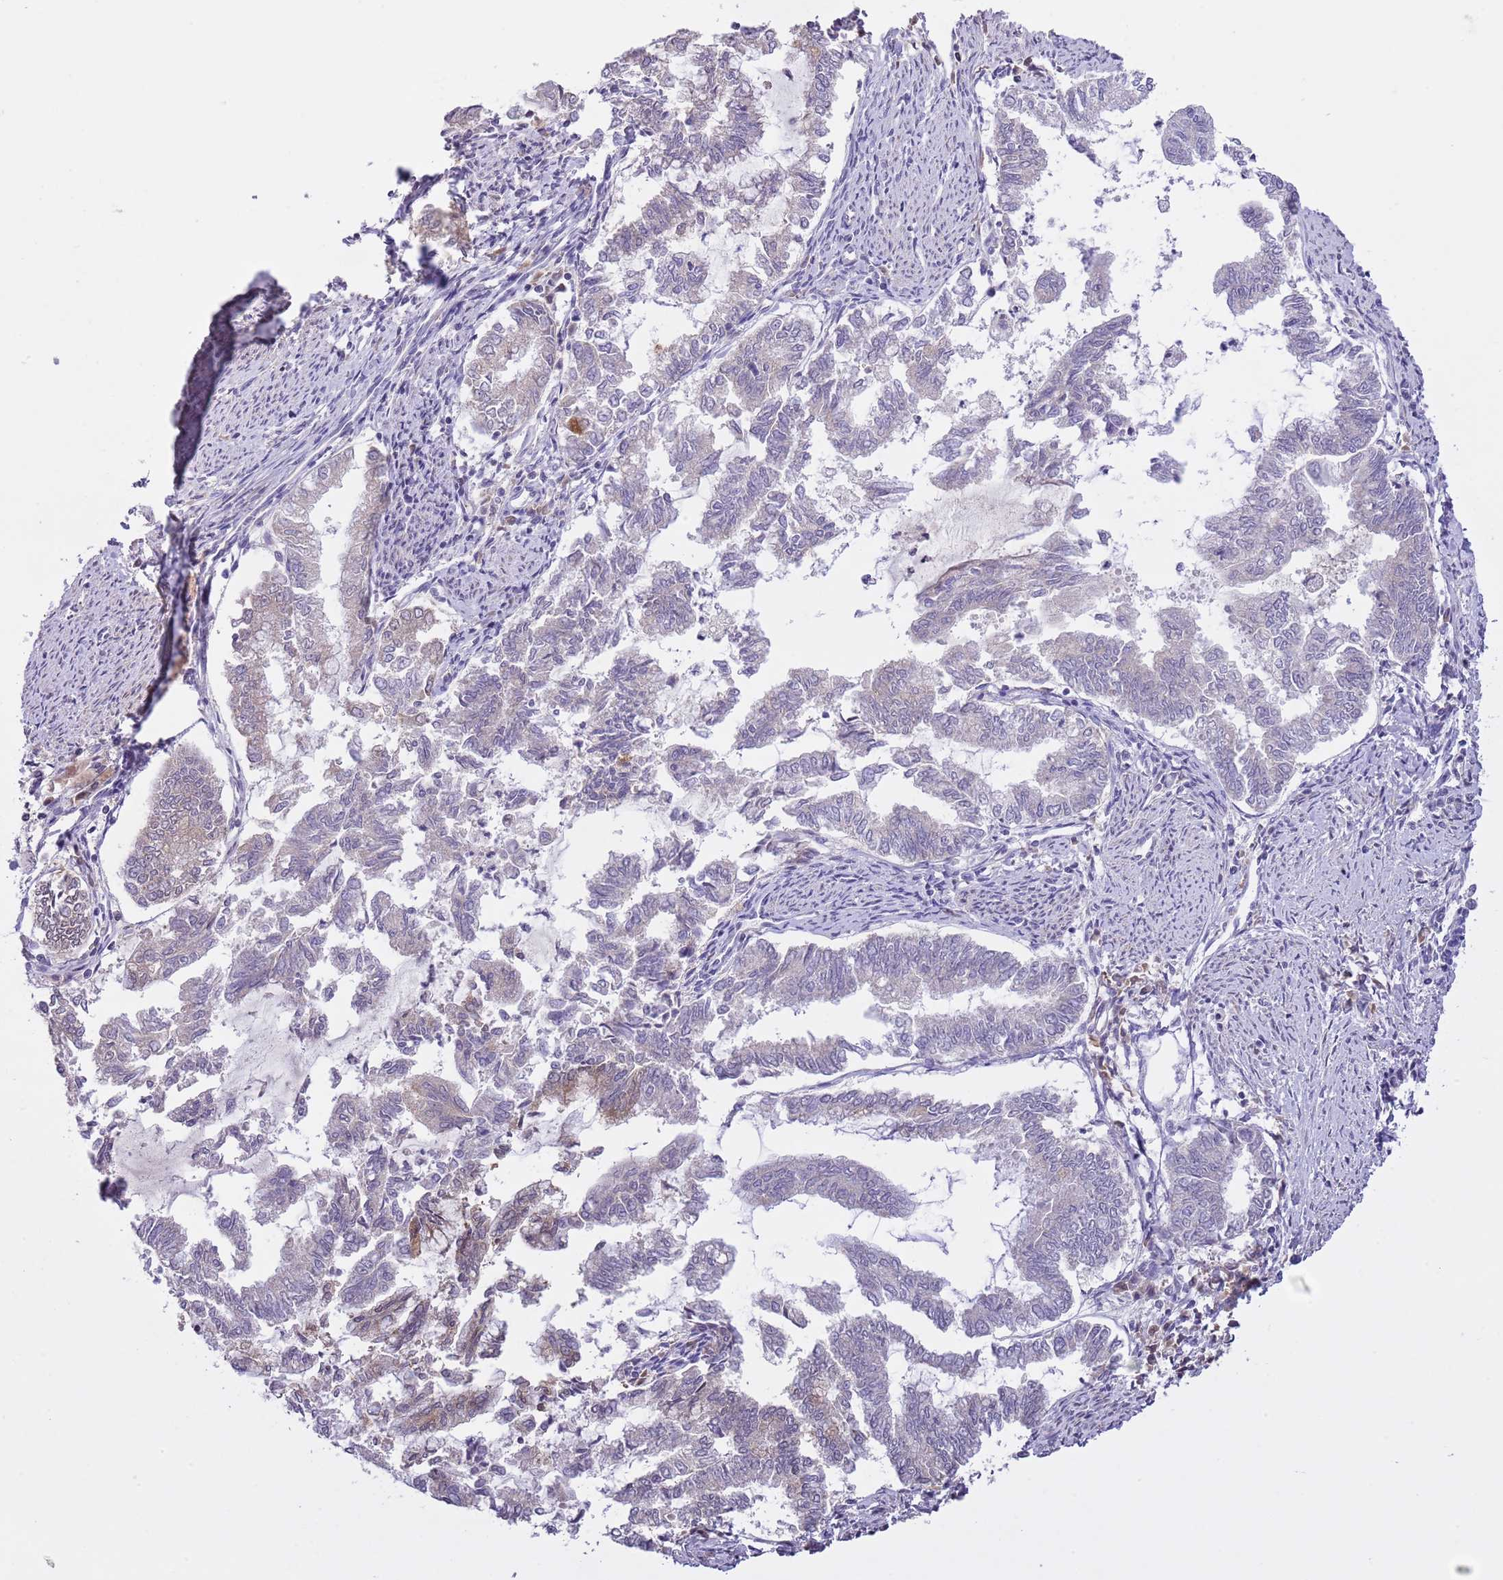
{"staining": {"intensity": "moderate", "quantity": "<25%", "location": "cytoplasmic/membranous"}, "tissue": "endometrial cancer", "cell_type": "Tumor cells", "image_type": "cancer", "snomed": [{"axis": "morphology", "description": "Adenocarcinoma, NOS"}, {"axis": "topography", "description": "Endometrium"}], "caption": "A brown stain highlights moderate cytoplasmic/membranous positivity of a protein in human endometrial cancer (adenocarcinoma) tumor cells.", "gene": "GALK2", "patient": {"sex": "female", "age": 79}}